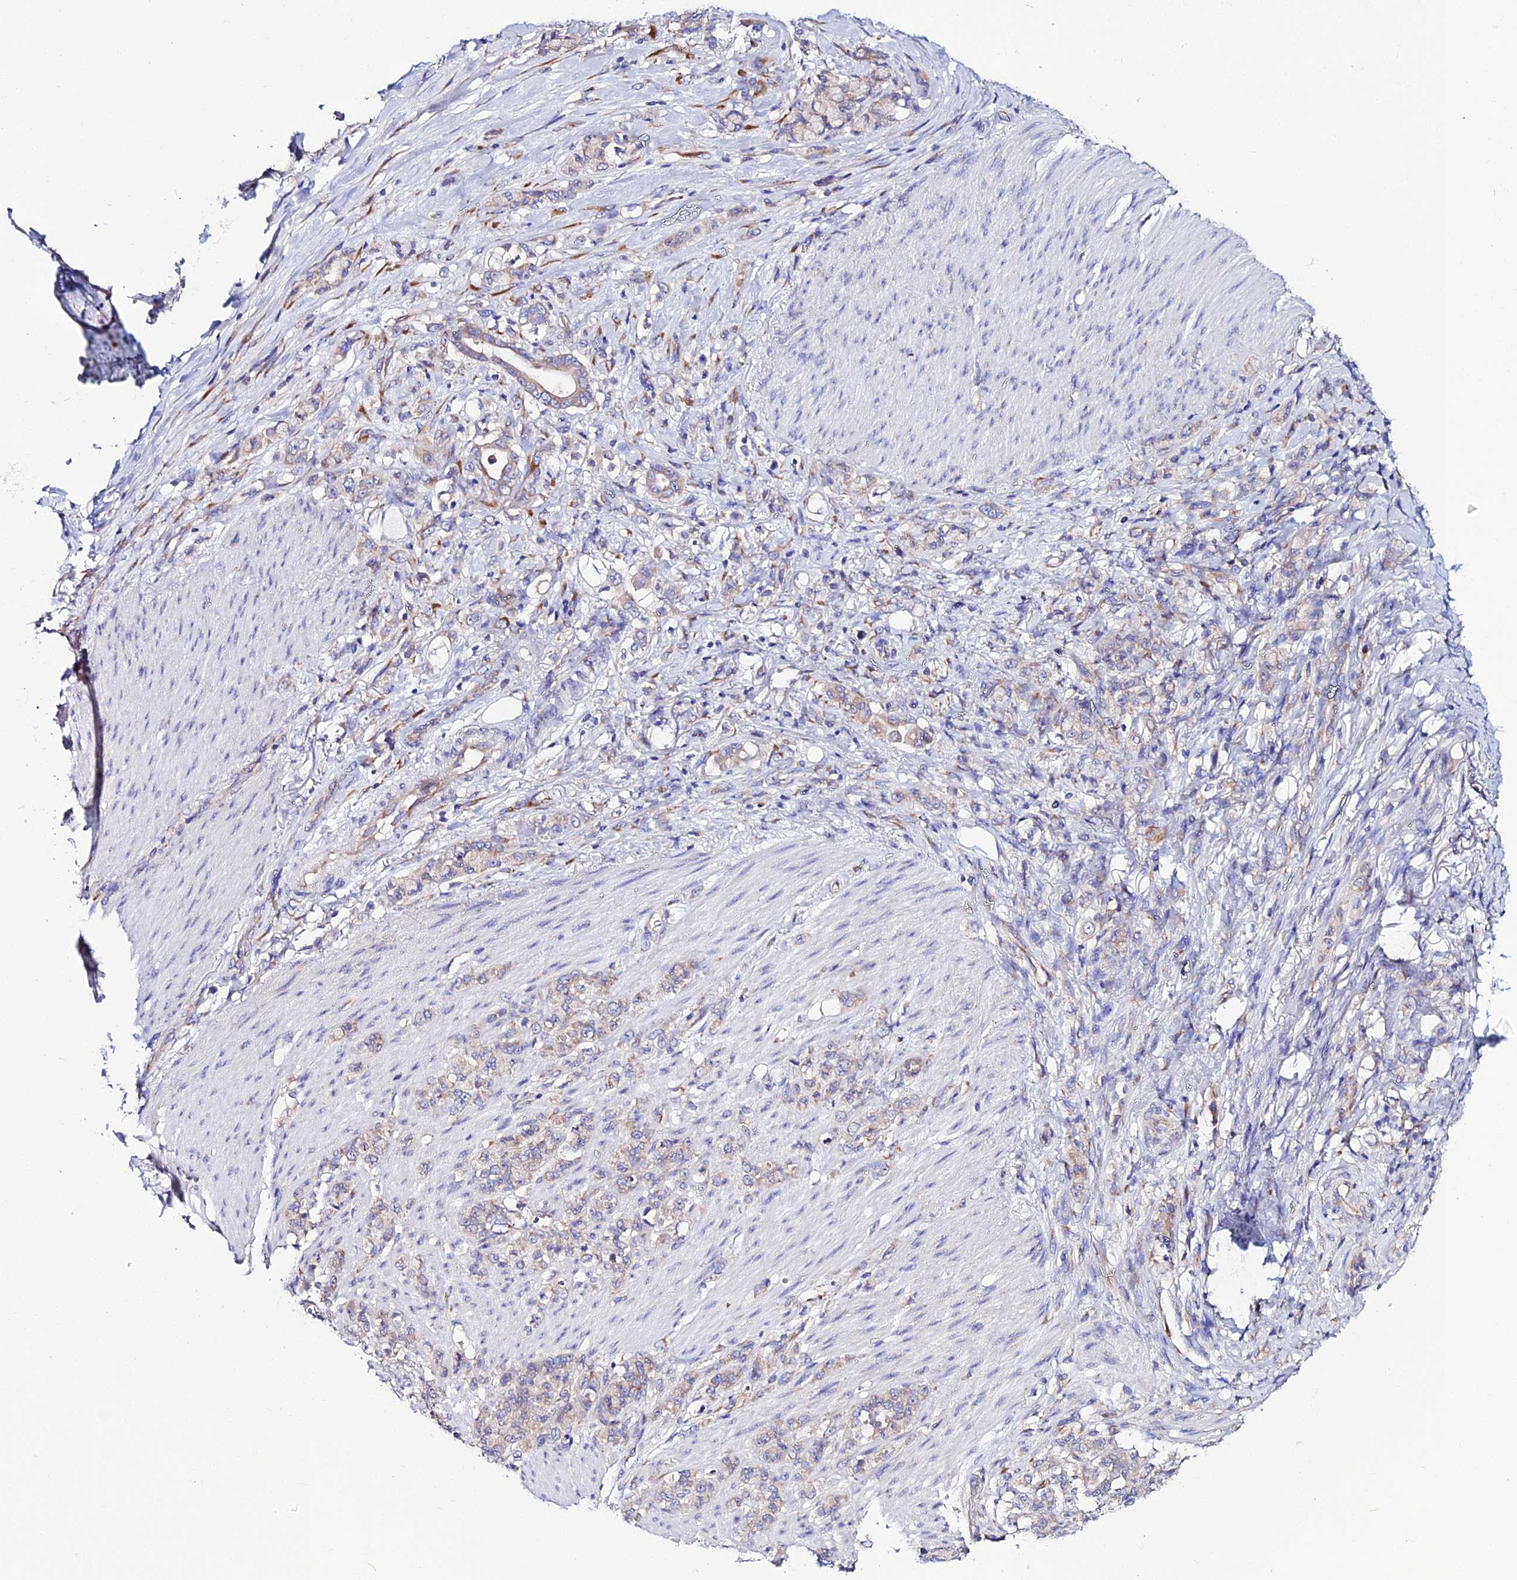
{"staining": {"intensity": "weak", "quantity": "25%-75%", "location": "cytoplasmic/membranous"}, "tissue": "stomach cancer", "cell_type": "Tumor cells", "image_type": "cancer", "snomed": [{"axis": "morphology", "description": "Adenocarcinoma, NOS"}, {"axis": "topography", "description": "Stomach"}], "caption": "Stomach cancer (adenocarcinoma) was stained to show a protein in brown. There is low levels of weak cytoplasmic/membranous staining in approximately 25%-75% of tumor cells.", "gene": "EEF1G", "patient": {"sex": "female", "age": 79}}